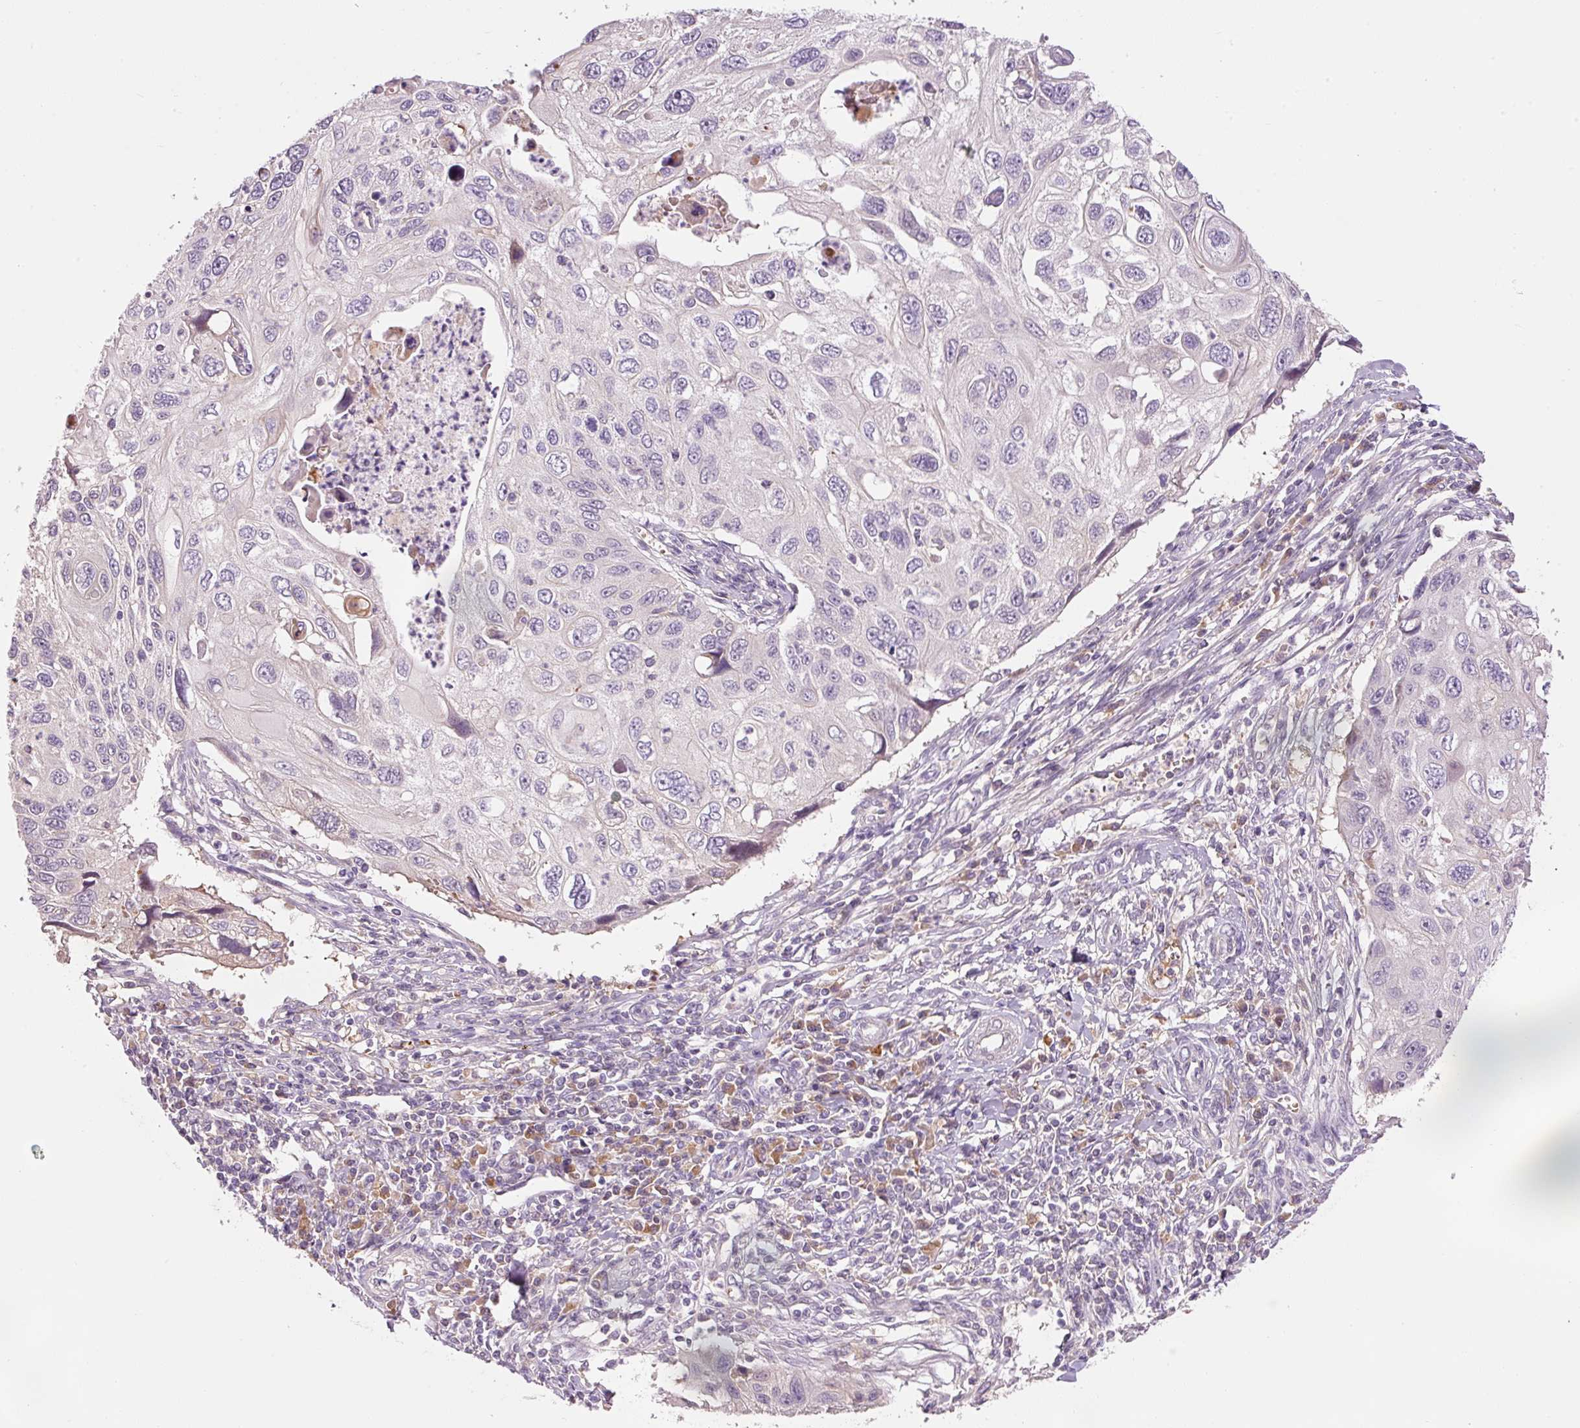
{"staining": {"intensity": "negative", "quantity": "none", "location": "none"}, "tissue": "cervical cancer", "cell_type": "Tumor cells", "image_type": "cancer", "snomed": [{"axis": "morphology", "description": "Squamous cell carcinoma, NOS"}, {"axis": "topography", "description": "Cervix"}], "caption": "Immunohistochemistry (IHC) micrograph of human cervical squamous cell carcinoma stained for a protein (brown), which demonstrates no expression in tumor cells. The staining was performed using DAB to visualize the protein expression in brown, while the nuclei were stained in blue with hematoxylin (Magnification: 20x).", "gene": "CMTM8", "patient": {"sex": "female", "age": 70}}